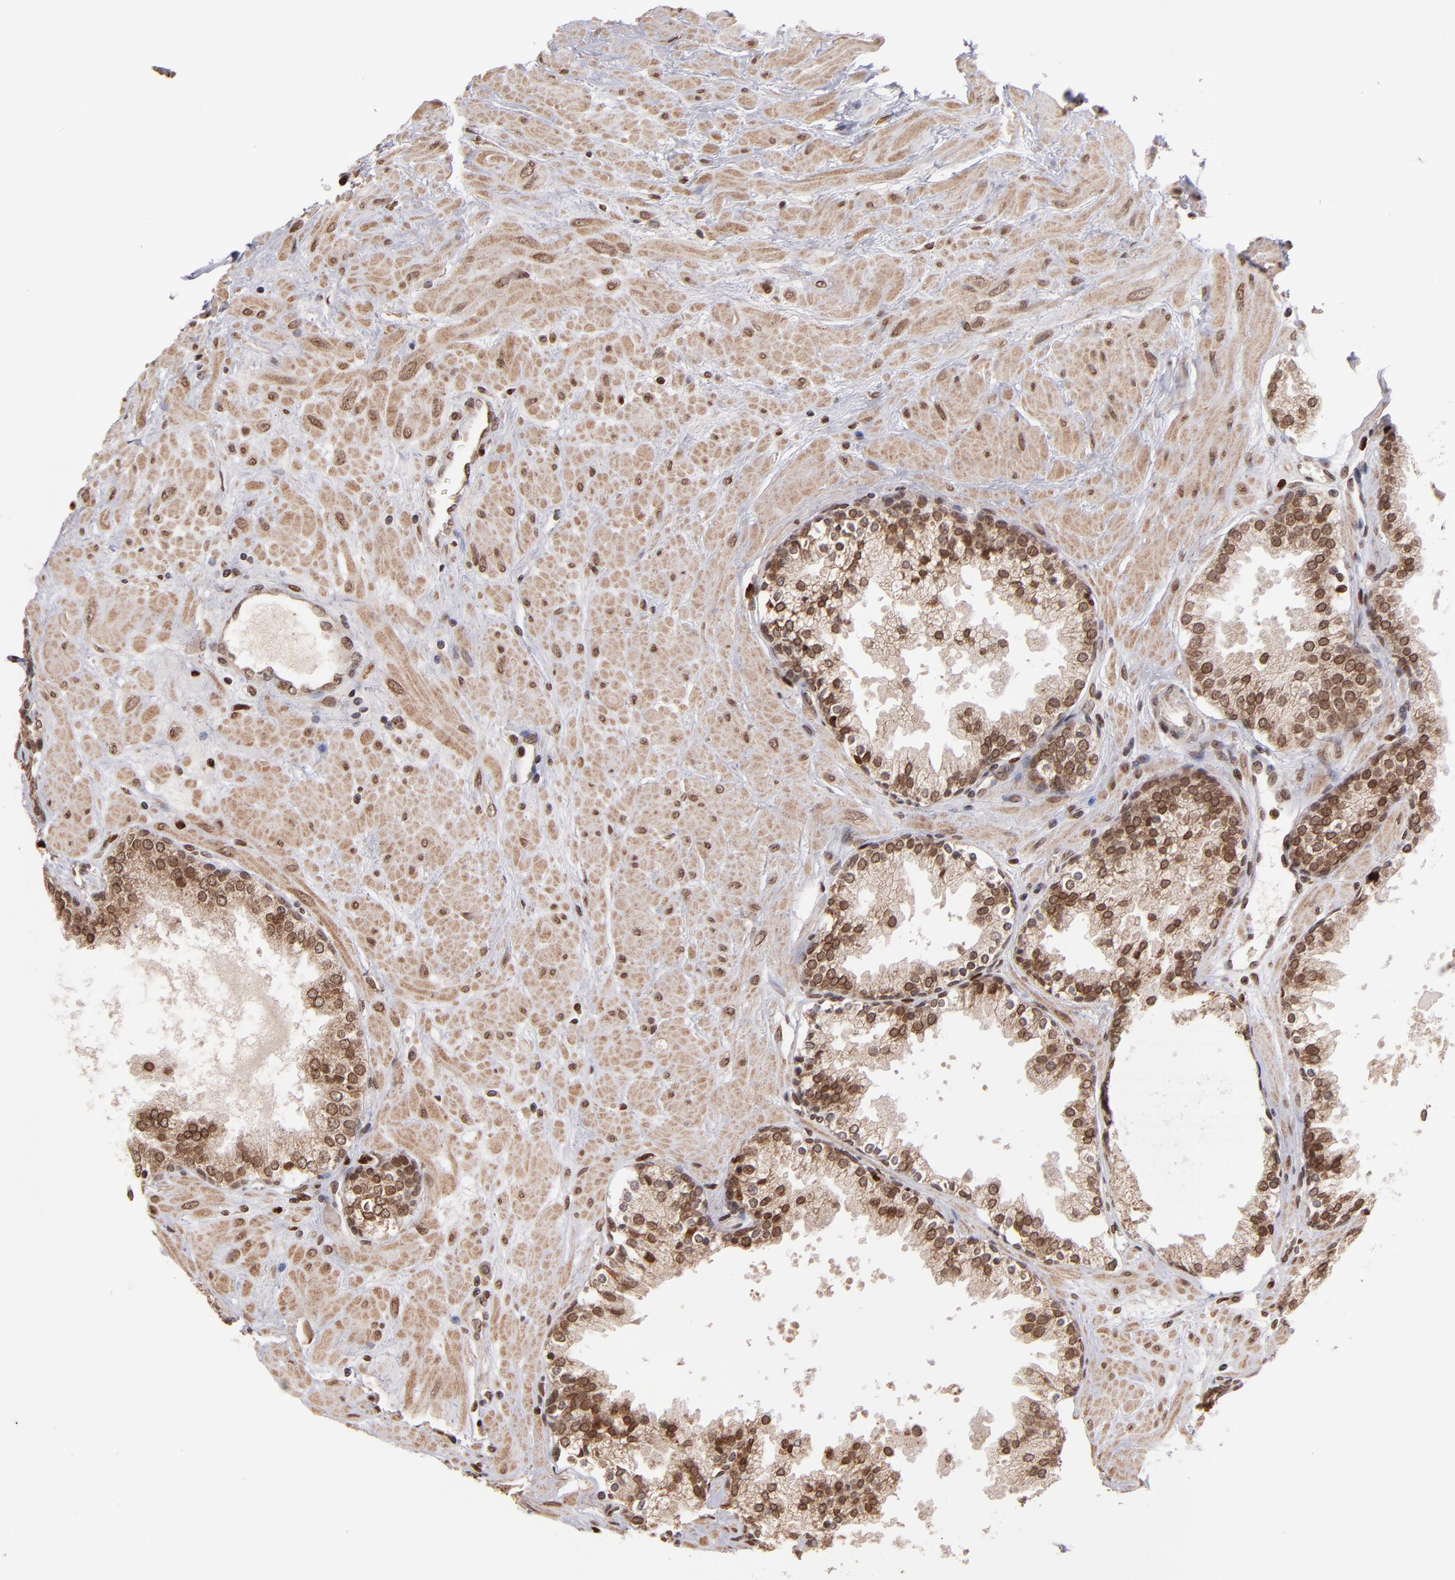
{"staining": {"intensity": "moderate", "quantity": ">75%", "location": "cytoplasmic/membranous,nuclear"}, "tissue": "prostate", "cell_type": "Glandular cells", "image_type": "normal", "snomed": [{"axis": "morphology", "description": "Normal tissue, NOS"}, {"axis": "topography", "description": "Prostate"}], "caption": "This image reveals immunohistochemistry (IHC) staining of normal human prostate, with medium moderate cytoplasmic/membranous,nuclear expression in about >75% of glandular cells.", "gene": "TOP1MT", "patient": {"sex": "male", "age": 51}}